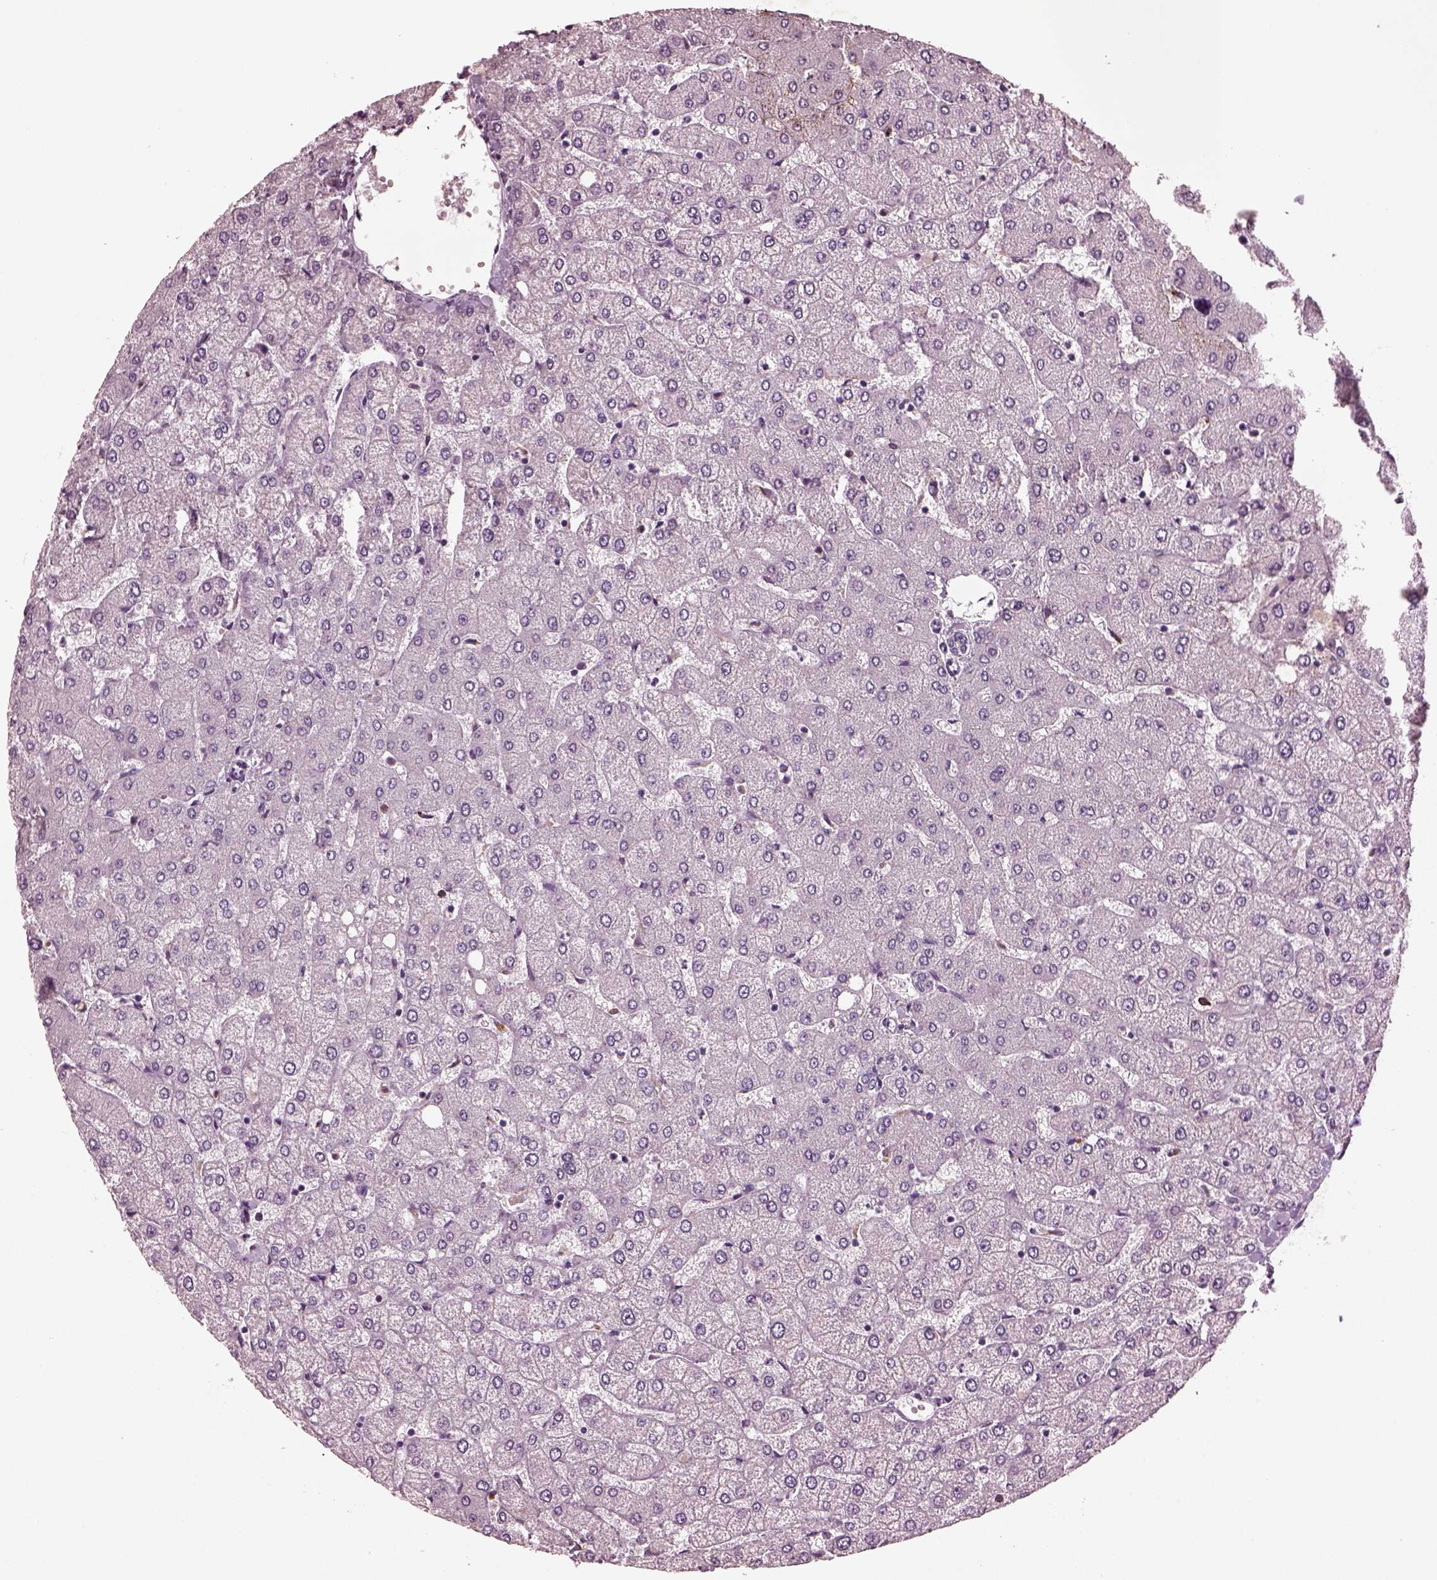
{"staining": {"intensity": "negative", "quantity": "none", "location": "none"}, "tissue": "liver", "cell_type": "Cholangiocytes", "image_type": "normal", "snomed": [{"axis": "morphology", "description": "Normal tissue, NOS"}, {"axis": "topography", "description": "Liver"}], "caption": "This is a histopathology image of IHC staining of unremarkable liver, which shows no staining in cholangiocytes. (Stains: DAB IHC with hematoxylin counter stain, Microscopy: brightfield microscopy at high magnification).", "gene": "SLAMF8", "patient": {"sex": "female", "age": 54}}